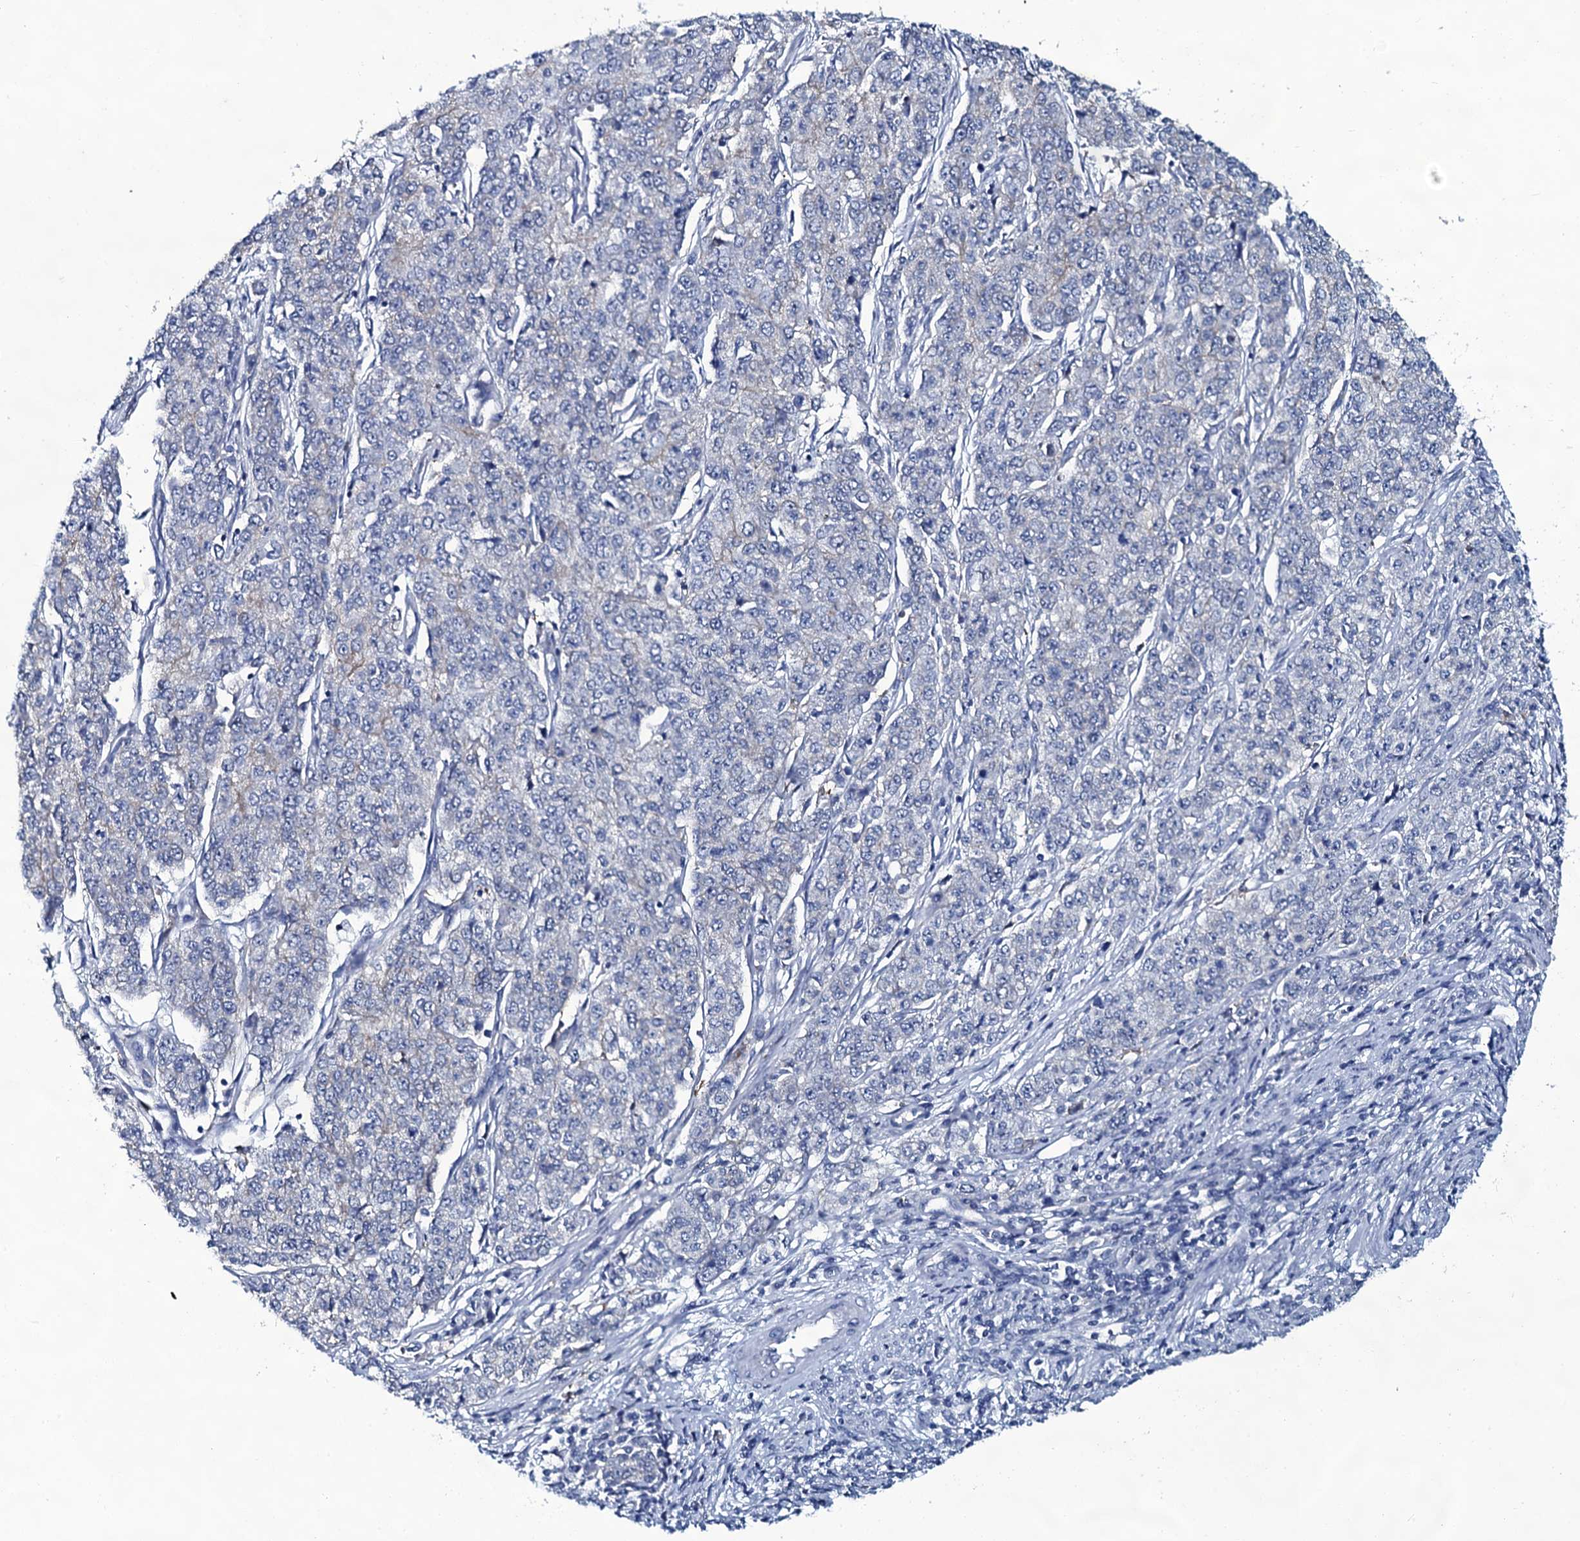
{"staining": {"intensity": "negative", "quantity": "none", "location": "none"}, "tissue": "endometrial cancer", "cell_type": "Tumor cells", "image_type": "cancer", "snomed": [{"axis": "morphology", "description": "Adenocarcinoma, NOS"}, {"axis": "topography", "description": "Endometrium"}], "caption": "Tumor cells show no significant staining in endometrial adenocarcinoma.", "gene": "SLC4A7", "patient": {"sex": "female", "age": 50}}